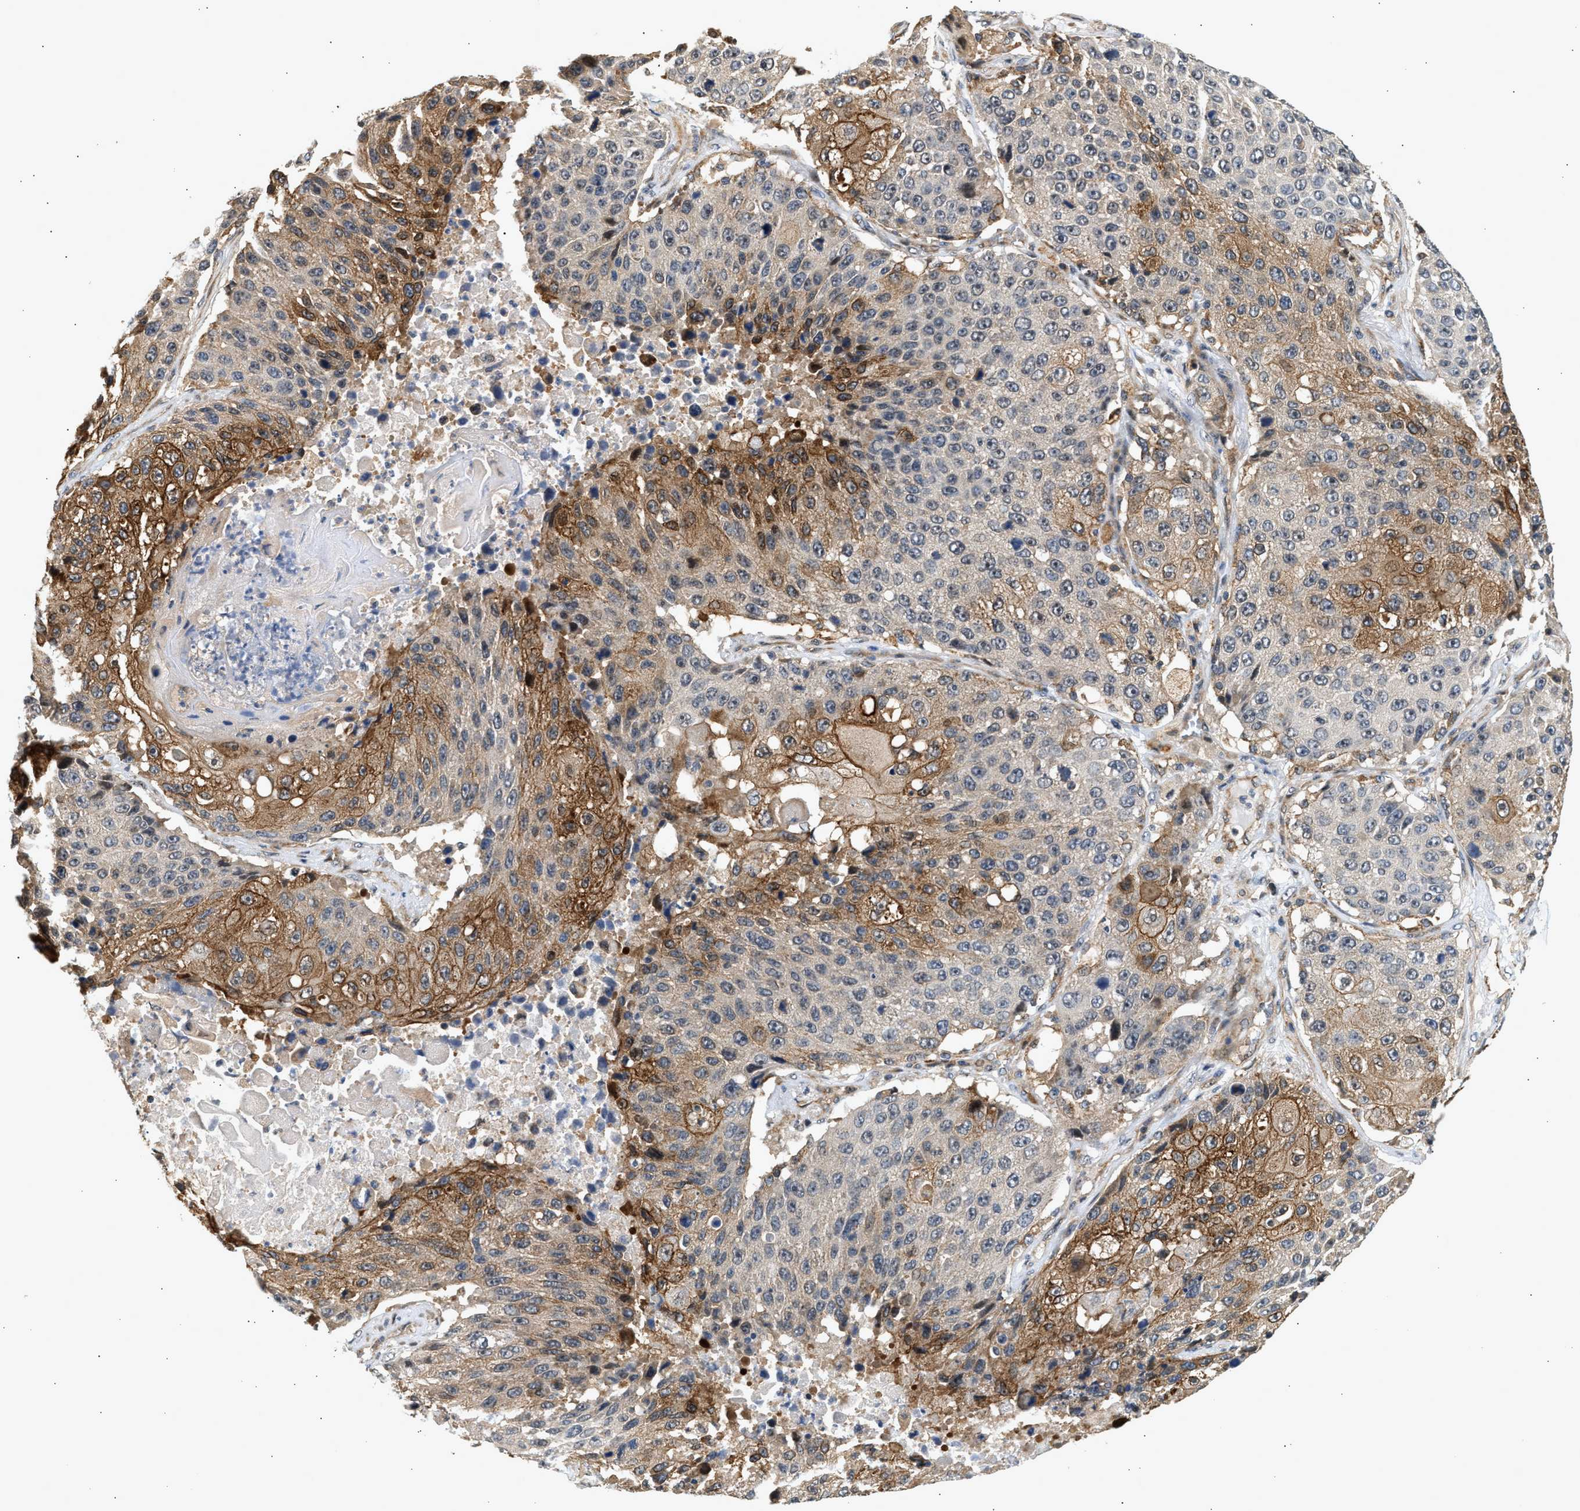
{"staining": {"intensity": "moderate", "quantity": "25%-75%", "location": "cytoplasmic/membranous"}, "tissue": "lung cancer", "cell_type": "Tumor cells", "image_type": "cancer", "snomed": [{"axis": "morphology", "description": "Squamous cell carcinoma, NOS"}, {"axis": "topography", "description": "Lung"}], "caption": "Lung cancer (squamous cell carcinoma) stained with a protein marker exhibits moderate staining in tumor cells.", "gene": "DUSP14", "patient": {"sex": "male", "age": 61}}